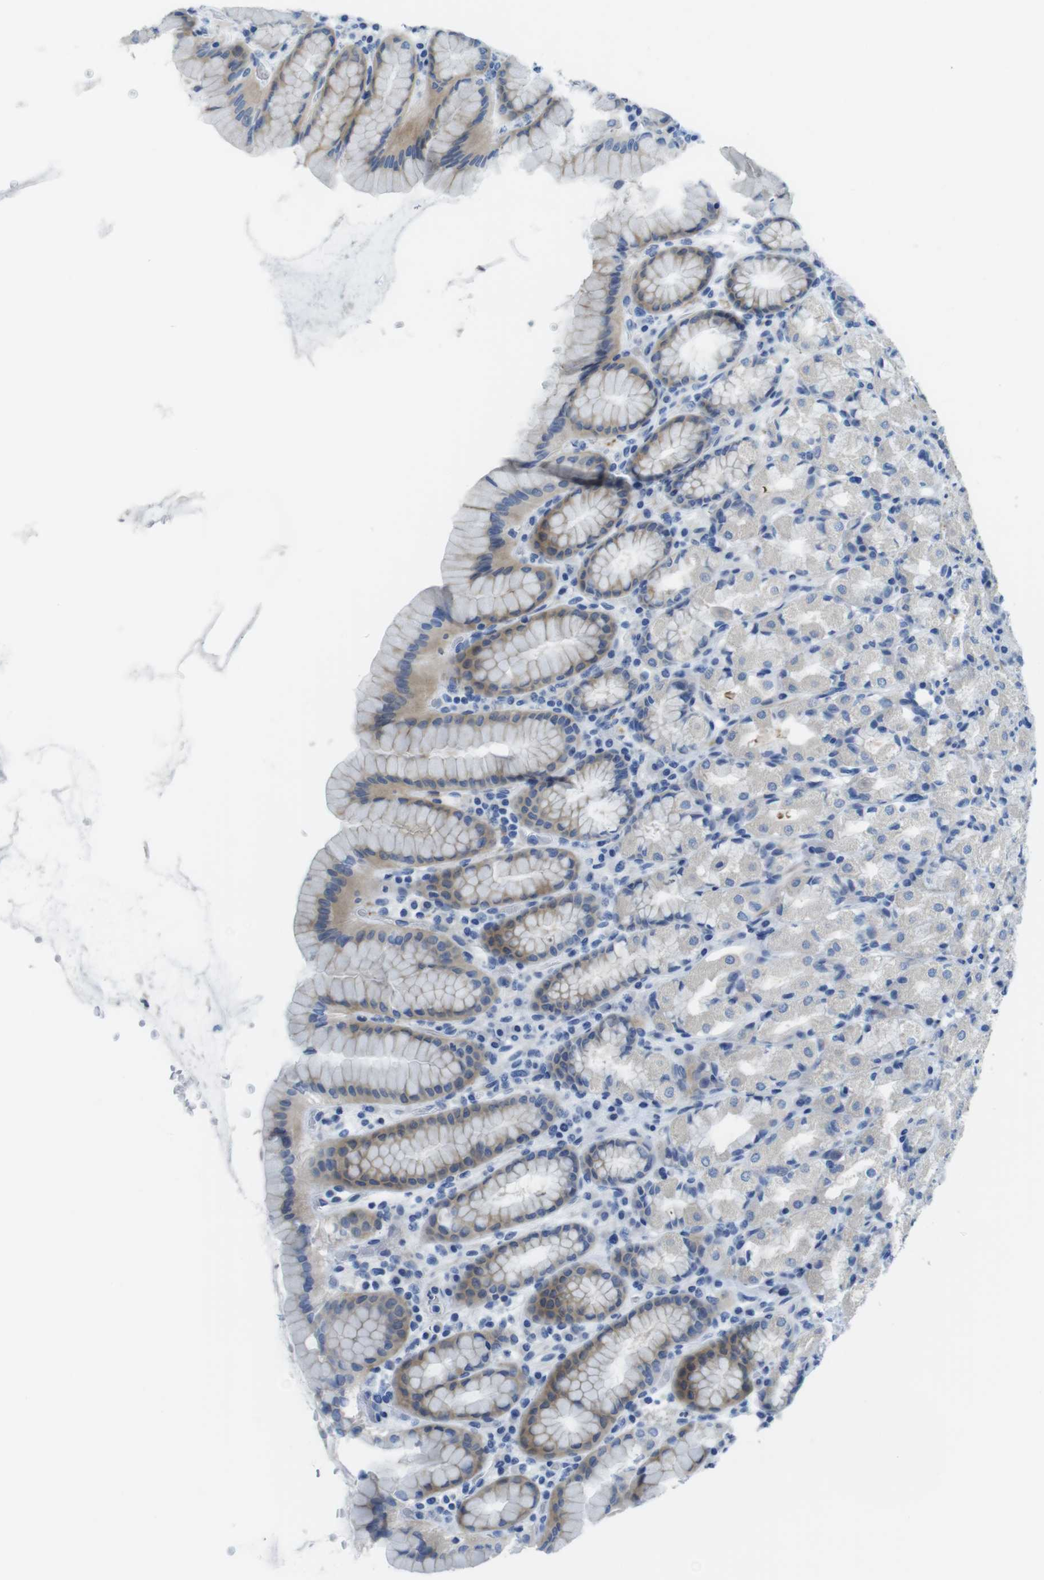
{"staining": {"intensity": "moderate", "quantity": "<25%", "location": "cytoplasmic/membranous"}, "tissue": "stomach", "cell_type": "Glandular cells", "image_type": "normal", "snomed": [{"axis": "morphology", "description": "Normal tissue, NOS"}, {"axis": "topography", "description": "Stomach, upper"}], "caption": "Human stomach stained with a protein marker exhibits moderate staining in glandular cells.", "gene": "ASIC5", "patient": {"sex": "male", "age": 68}}